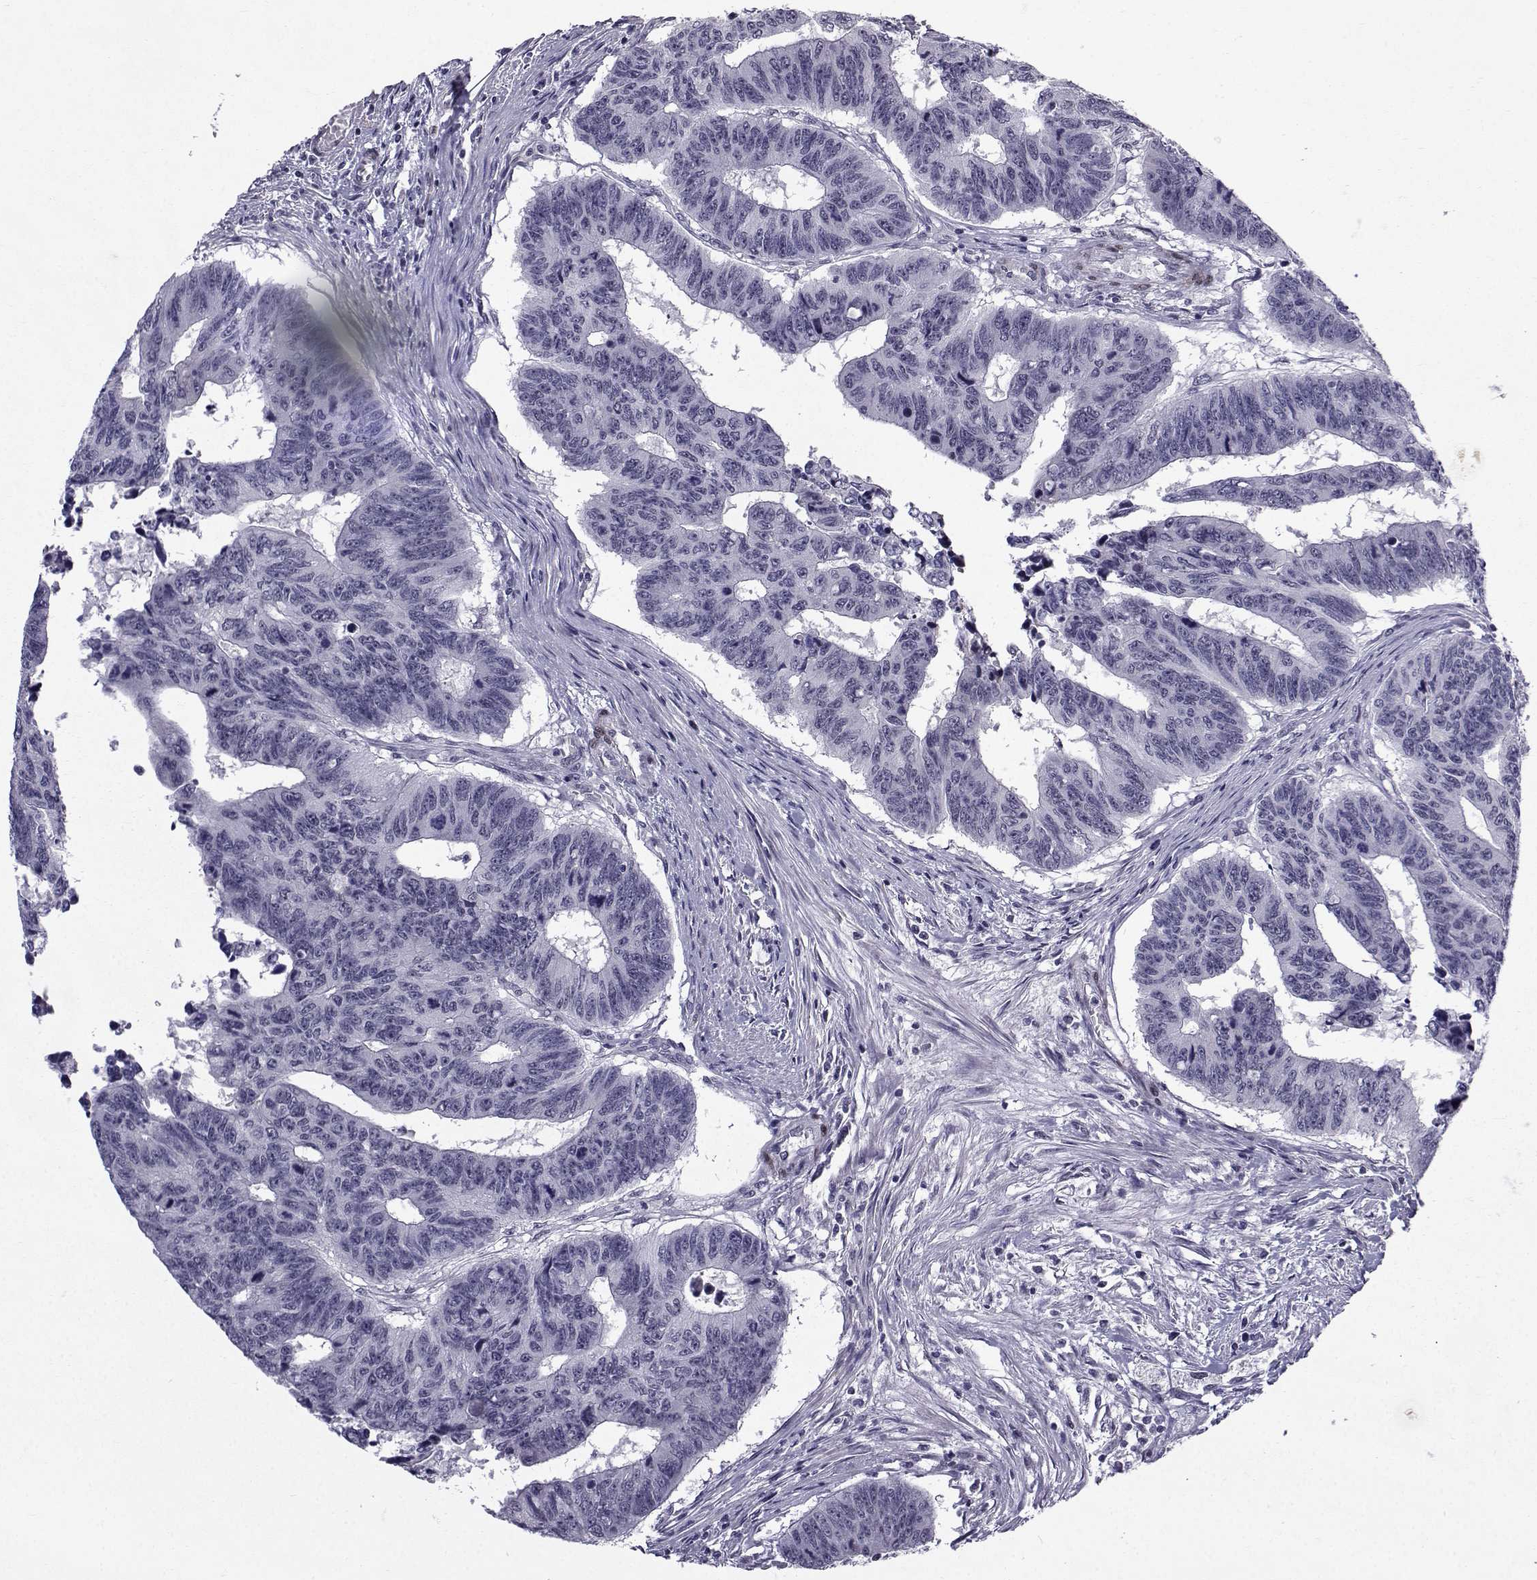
{"staining": {"intensity": "negative", "quantity": "none", "location": "none"}, "tissue": "colorectal cancer", "cell_type": "Tumor cells", "image_type": "cancer", "snomed": [{"axis": "morphology", "description": "Adenocarcinoma, NOS"}, {"axis": "topography", "description": "Rectum"}], "caption": "High magnification brightfield microscopy of colorectal cancer stained with DAB (brown) and counterstained with hematoxylin (blue): tumor cells show no significant expression.", "gene": "RBM24", "patient": {"sex": "female", "age": 85}}